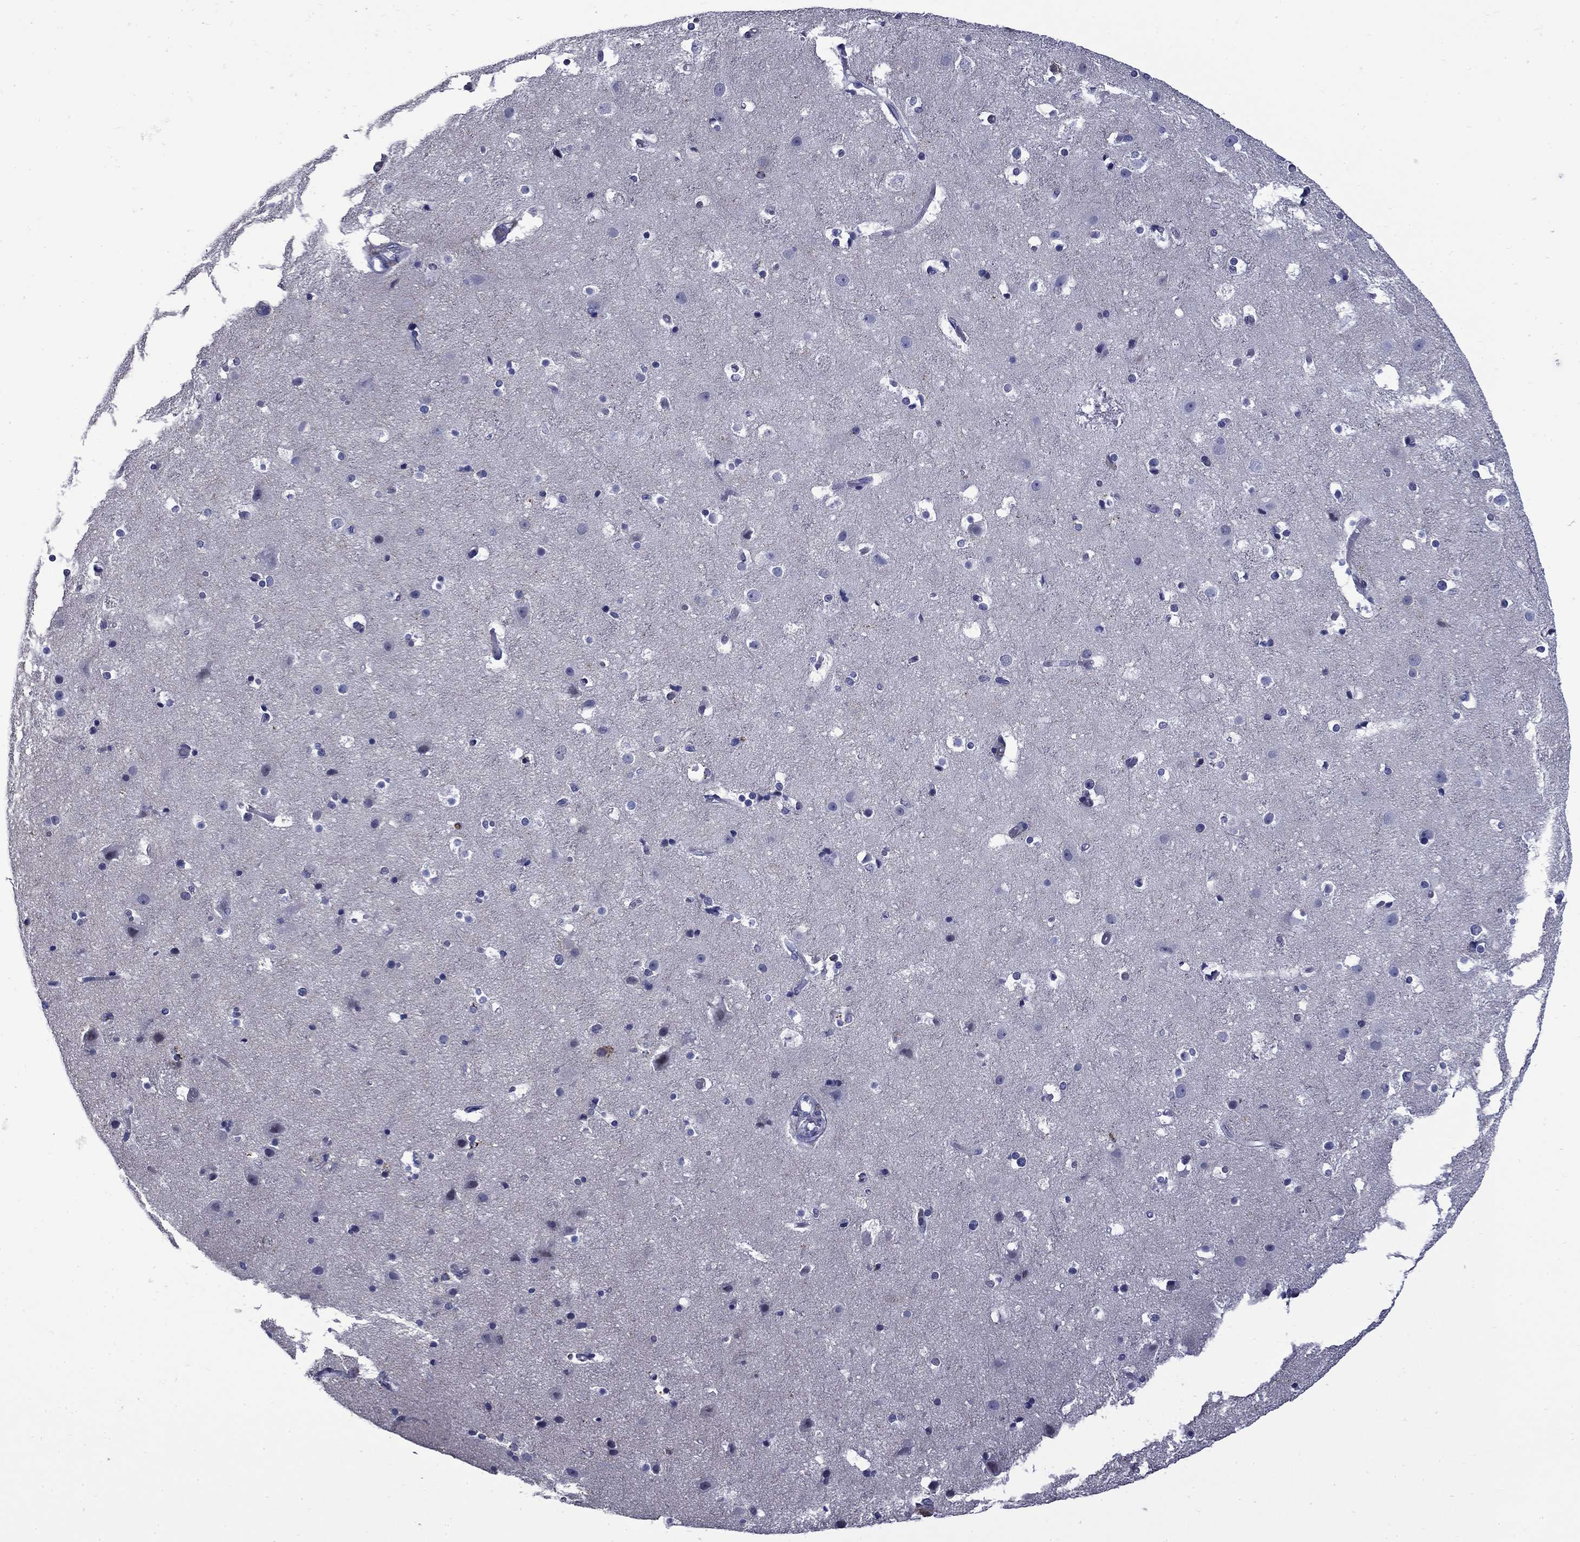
{"staining": {"intensity": "negative", "quantity": "none", "location": "none"}, "tissue": "cerebral cortex", "cell_type": "Endothelial cells", "image_type": "normal", "snomed": [{"axis": "morphology", "description": "Normal tissue, NOS"}, {"axis": "topography", "description": "Cerebral cortex"}], "caption": "The IHC micrograph has no significant staining in endothelial cells of cerebral cortex.", "gene": "MGARP", "patient": {"sex": "female", "age": 52}}